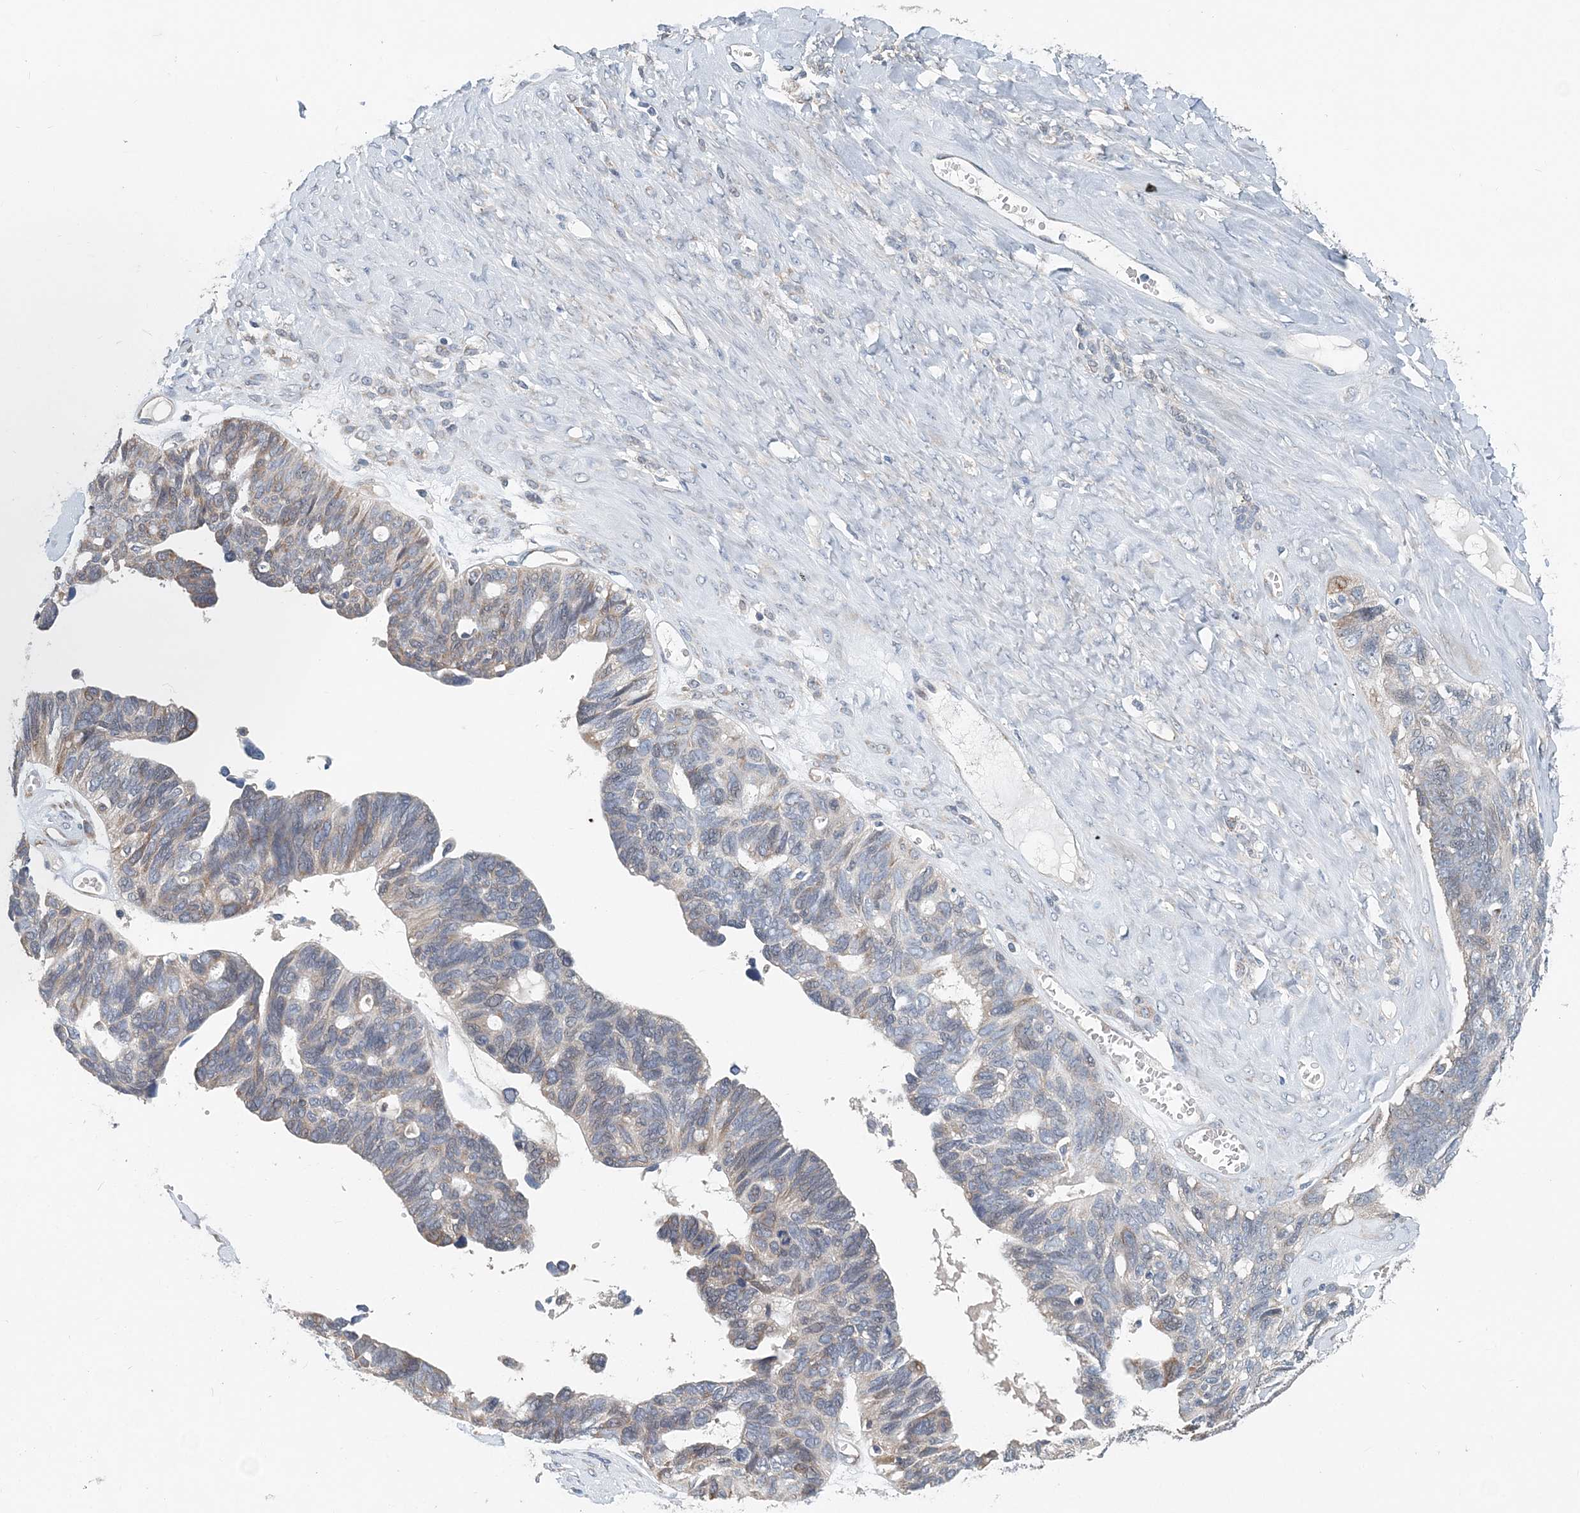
{"staining": {"intensity": "weak", "quantity": "<25%", "location": "cytoplasmic/membranous"}, "tissue": "ovarian cancer", "cell_type": "Tumor cells", "image_type": "cancer", "snomed": [{"axis": "morphology", "description": "Cystadenocarcinoma, serous, NOS"}, {"axis": "topography", "description": "Ovary"}], "caption": "Immunohistochemical staining of human ovarian cancer exhibits no significant positivity in tumor cells. (DAB (3,3'-diaminobenzidine) immunohistochemistry (IHC) visualized using brightfield microscopy, high magnification).", "gene": "EEF1A2", "patient": {"sex": "female", "age": 79}}